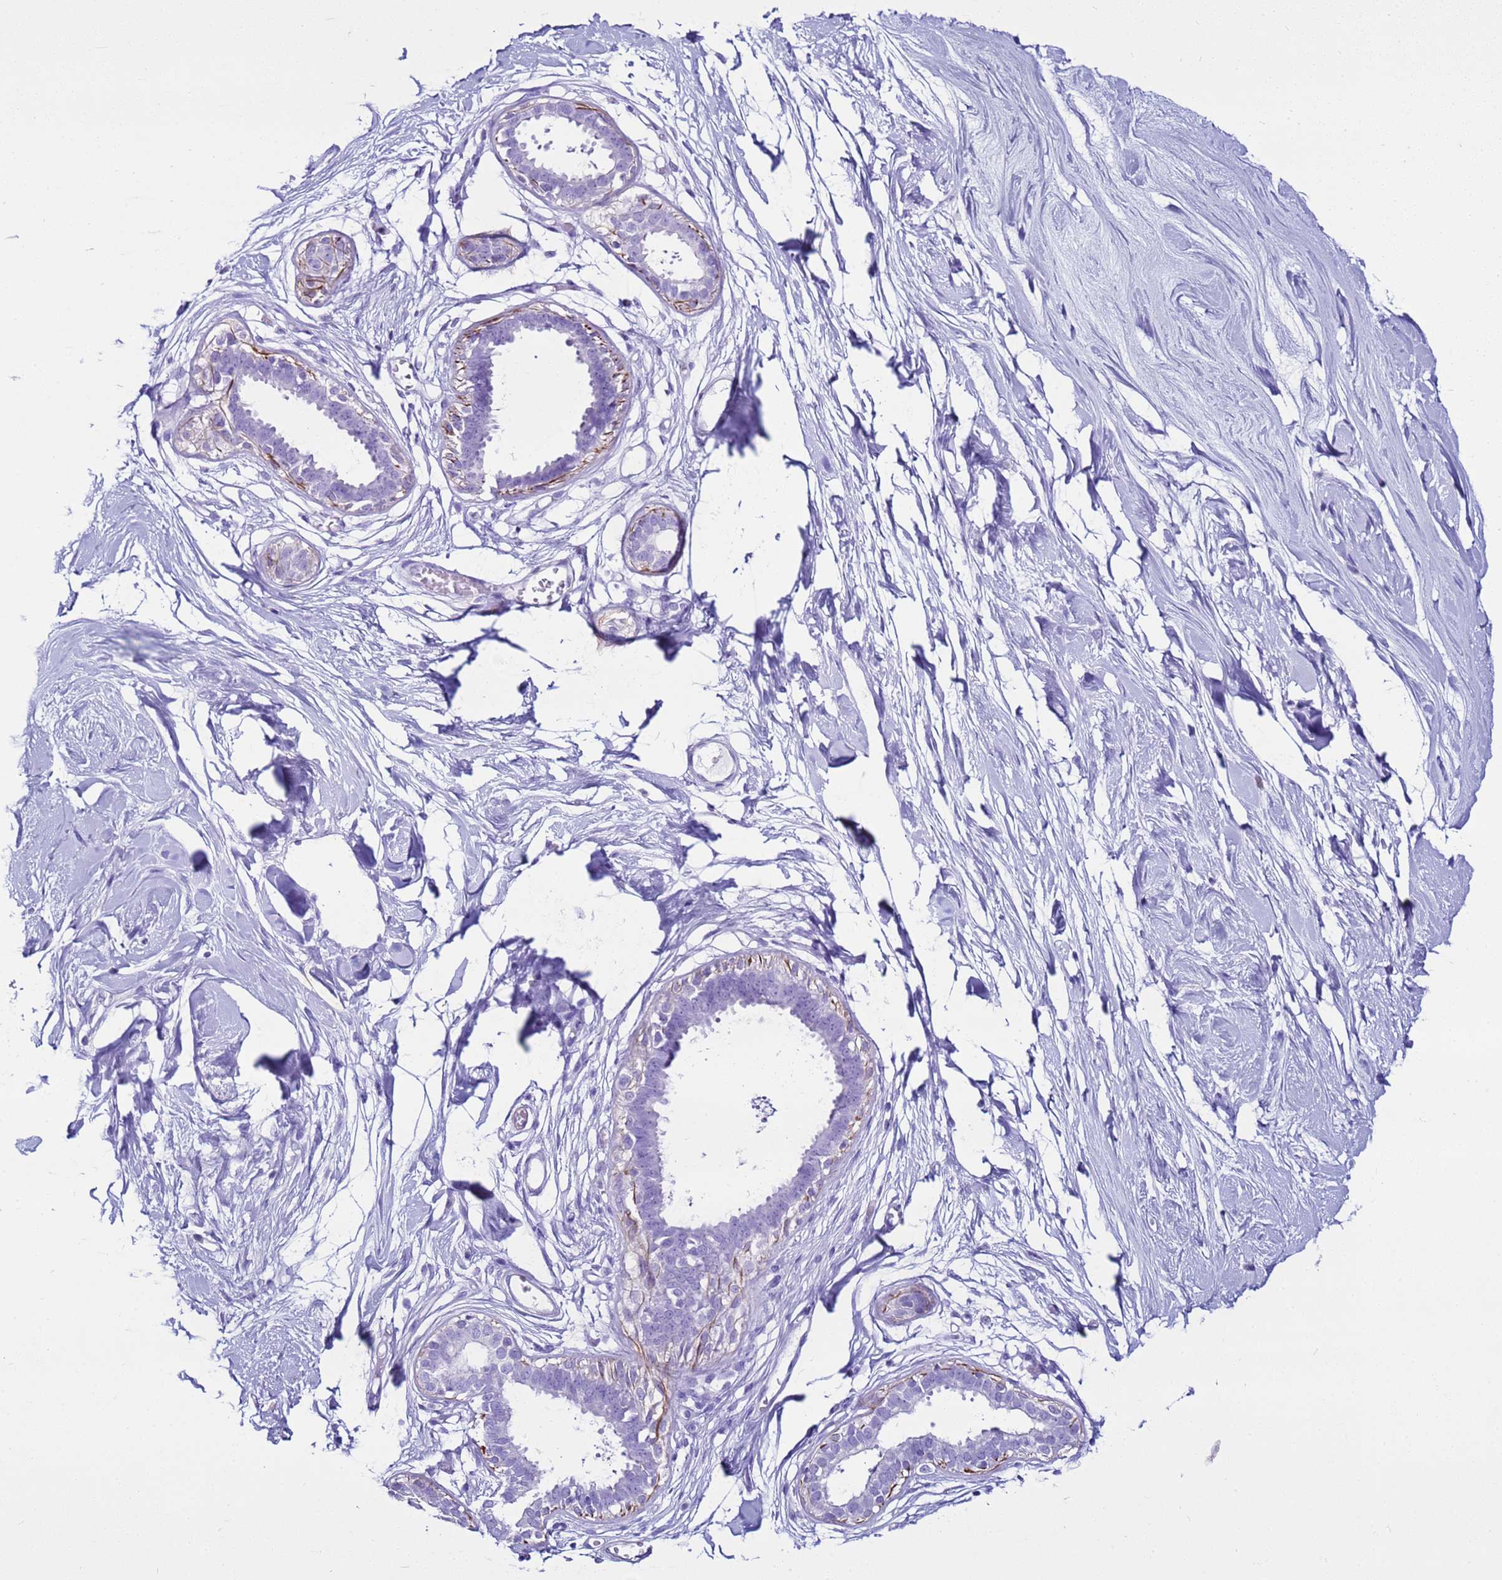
{"staining": {"intensity": "negative", "quantity": "none", "location": "none"}, "tissue": "breast", "cell_type": "Adipocytes", "image_type": "normal", "snomed": [{"axis": "morphology", "description": "Normal tissue, NOS"}, {"axis": "topography", "description": "Breast"}], "caption": "Protein analysis of unremarkable breast reveals no significant staining in adipocytes. Brightfield microscopy of immunohistochemistry stained with DAB (brown) and hematoxylin (blue), captured at high magnification.", "gene": "LCMT1", "patient": {"sex": "female", "age": 45}}